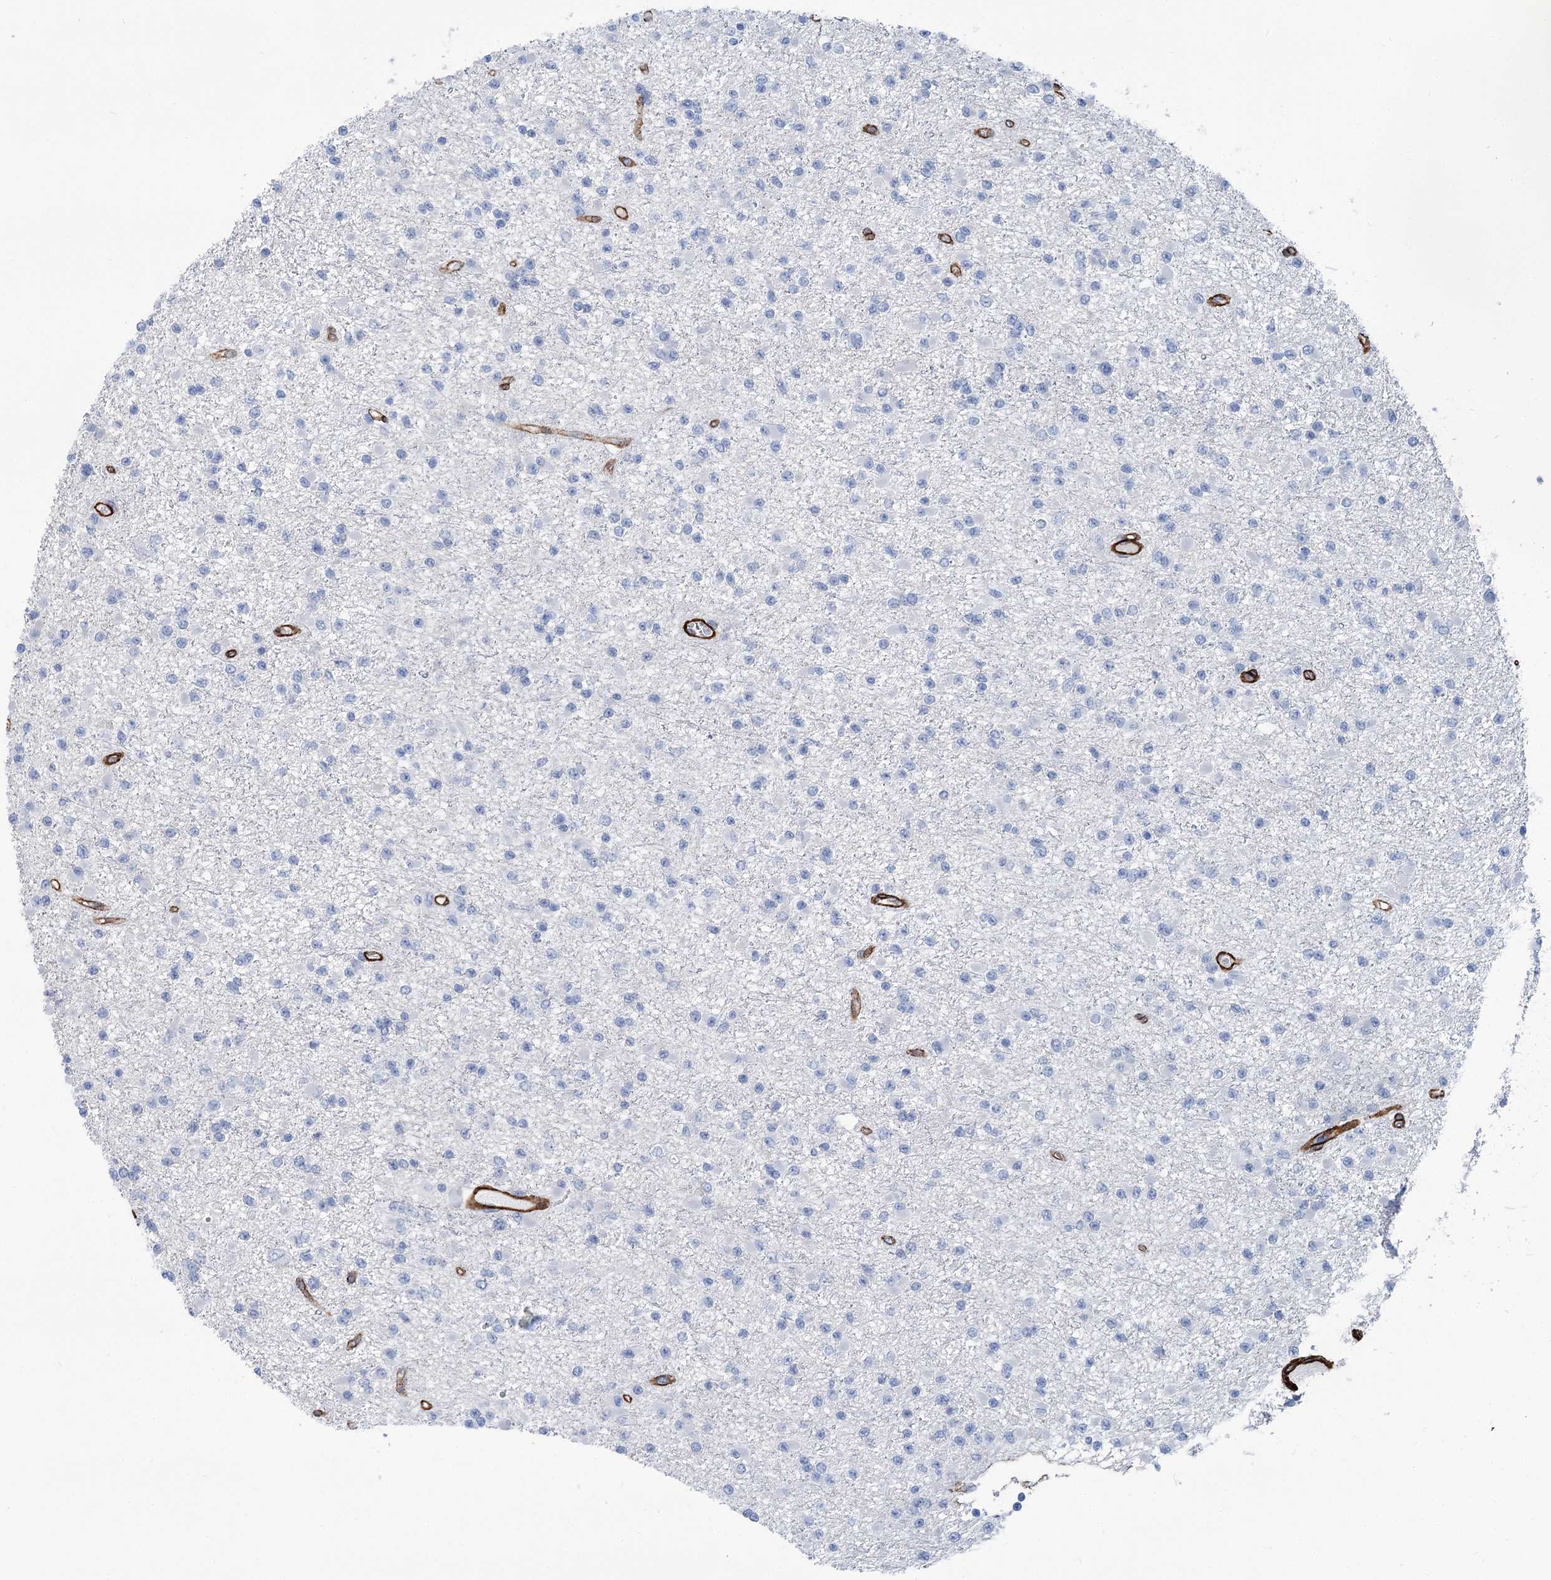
{"staining": {"intensity": "negative", "quantity": "none", "location": "none"}, "tissue": "glioma", "cell_type": "Tumor cells", "image_type": "cancer", "snomed": [{"axis": "morphology", "description": "Glioma, malignant, Low grade"}, {"axis": "topography", "description": "Brain"}], "caption": "Immunohistochemistry of human glioma reveals no staining in tumor cells. (DAB IHC with hematoxylin counter stain).", "gene": "IQSEC1", "patient": {"sex": "female", "age": 22}}